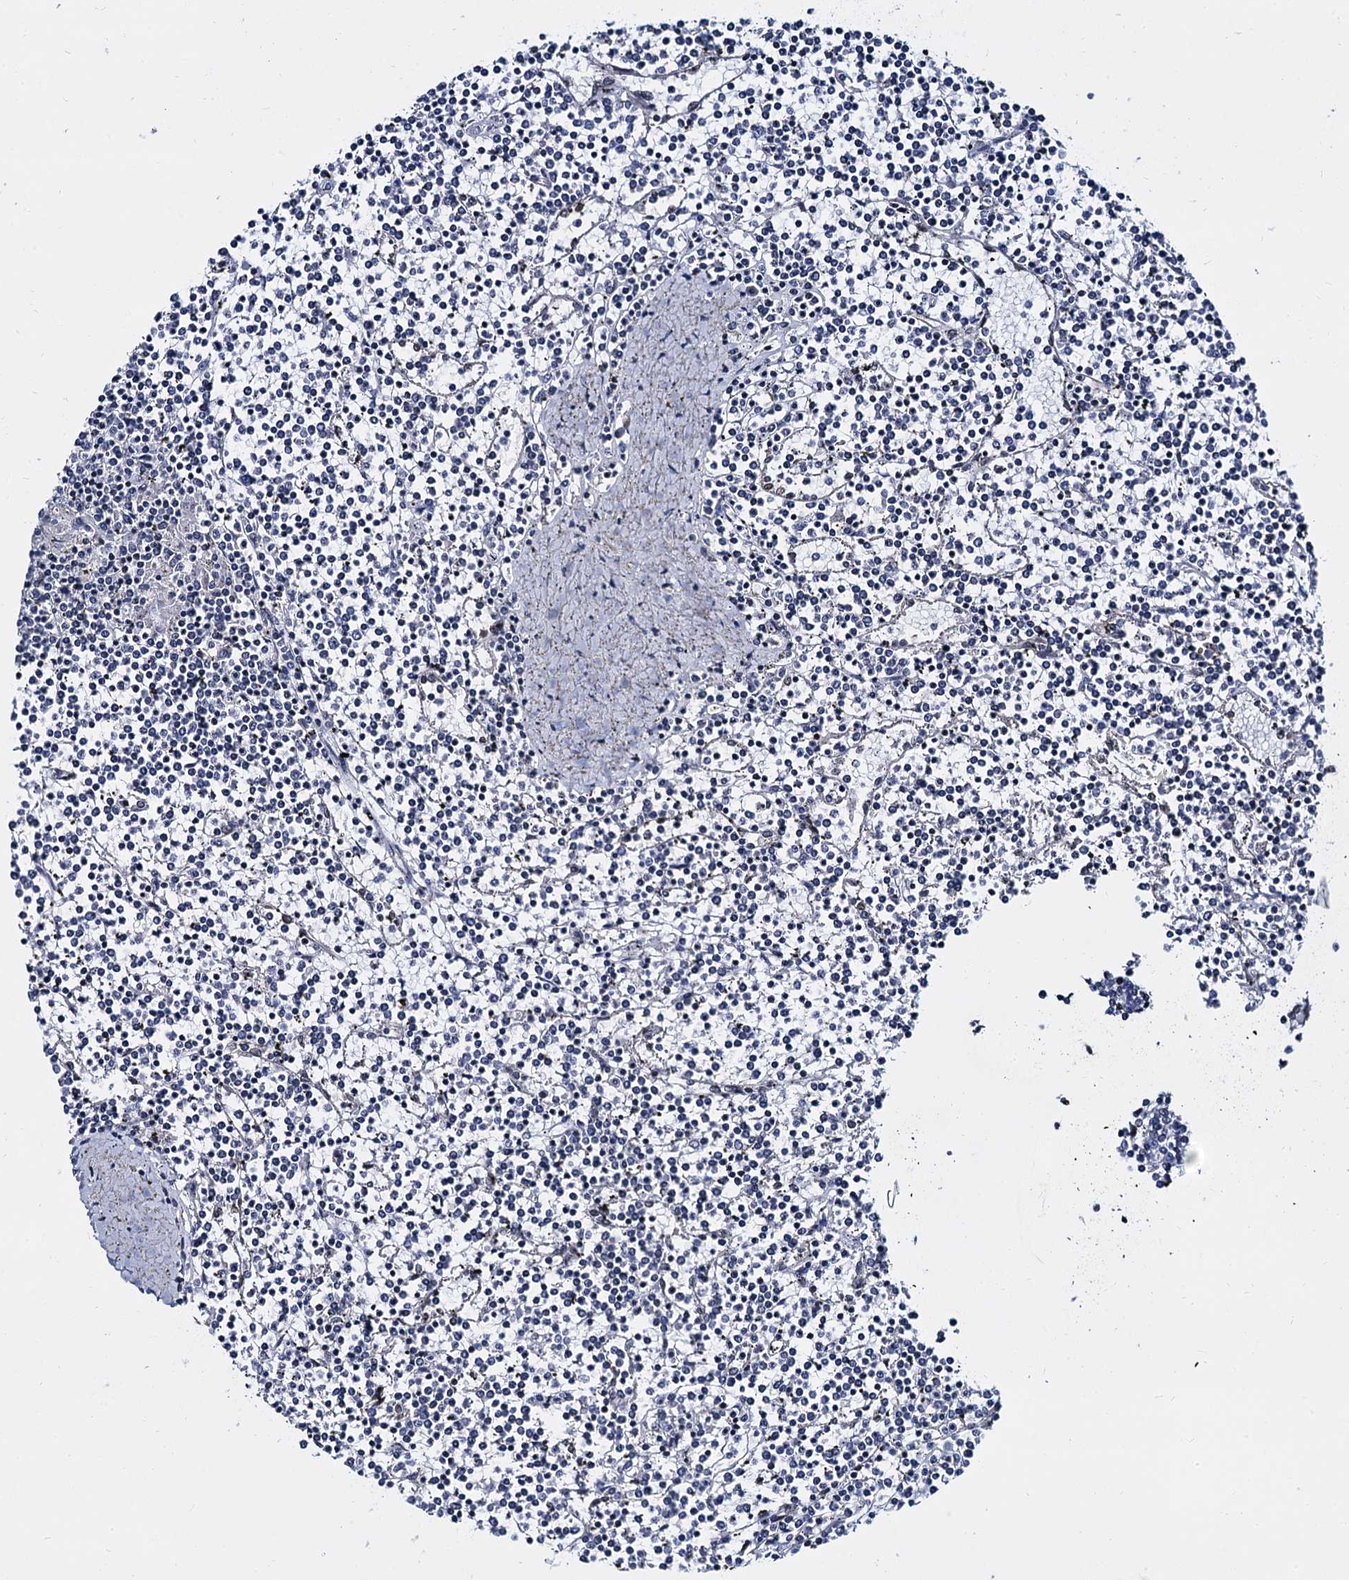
{"staining": {"intensity": "negative", "quantity": "none", "location": "none"}, "tissue": "lymphoma", "cell_type": "Tumor cells", "image_type": "cancer", "snomed": [{"axis": "morphology", "description": "Malignant lymphoma, non-Hodgkin's type, Low grade"}, {"axis": "topography", "description": "Spleen"}], "caption": "Tumor cells show no significant positivity in low-grade malignant lymphoma, non-Hodgkin's type.", "gene": "CMAS", "patient": {"sex": "female", "age": 19}}